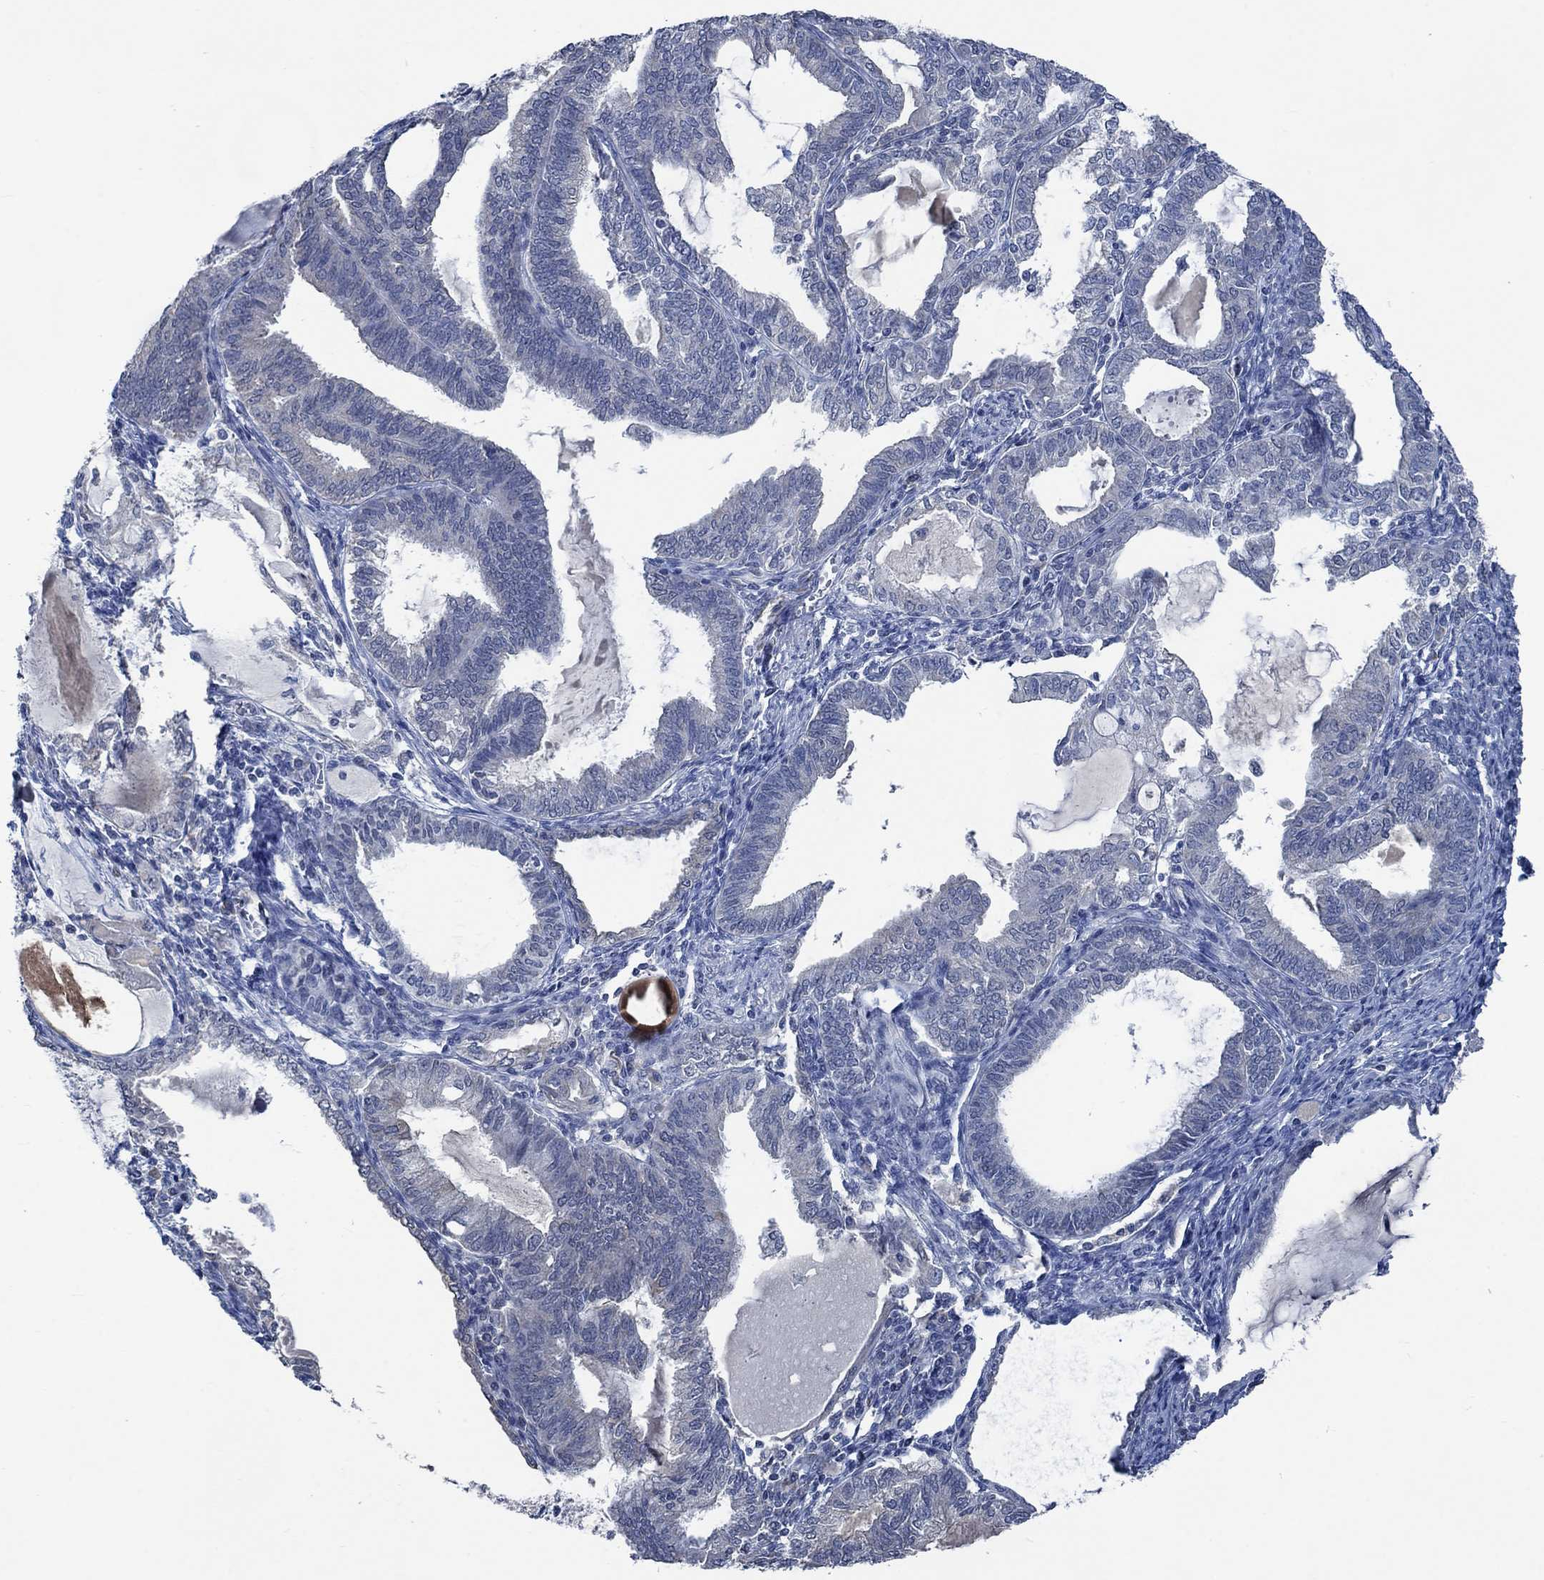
{"staining": {"intensity": "negative", "quantity": "none", "location": "none"}, "tissue": "endometrial cancer", "cell_type": "Tumor cells", "image_type": "cancer", "snomed": [{"axis": "morphology", "description": "Adenocarcinoma, NOS"}, {"axis": "topography", "description": "Endometrium"}], "caption": "Immunohistochemistry micrograph of adenocarcinoma (endometrial) stained for a protein (brown), which demonstrates no expression in tumor cells.", "gene": "OBSCN", "patient": {"sex": "female", "age": 86}}